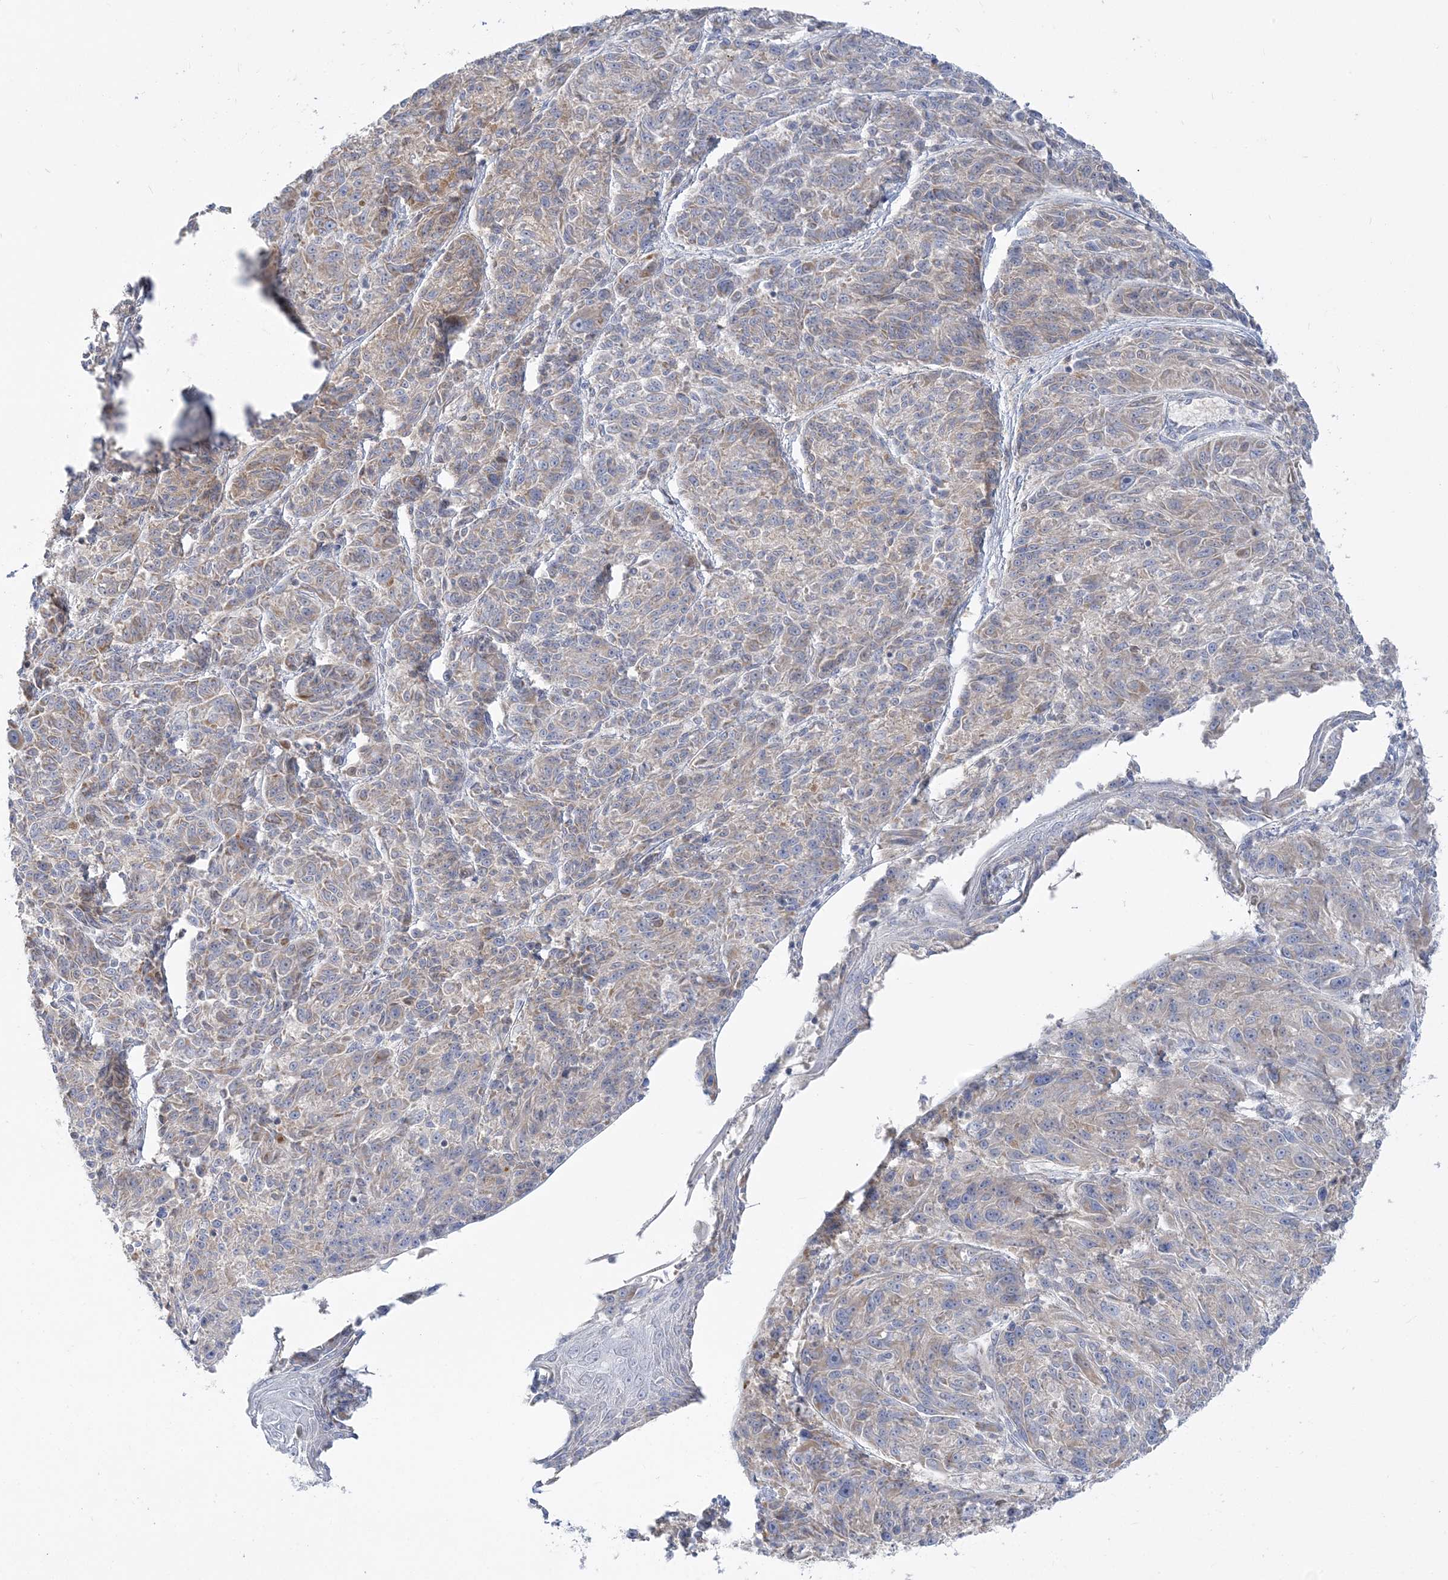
{"staining": {"intensity": "weak", "quantity": "25%-75%", "location": "cytoplasmic/membranous"}, "tissue": "melanoma", "cell_type": "Tumor cells", "image_type": "cancer", "snomed": [{"axis": "morphology", "description": "Malignant melanoma, NOS"}, {"axis": "topography", "description": "Skin"}], "caption": "Melanoma was stained to show a protein in brown. There is low levels of weak cytoplasmic/membranous positivity in about 25%-75% of tumor cells. The staining is performed using DAB brown chromogen to label protein expression. The nuclei are counter-stained blue using hematoxylin.", "gene": "TBC1D14", "patient": {"sex": "male", "age": 53}}